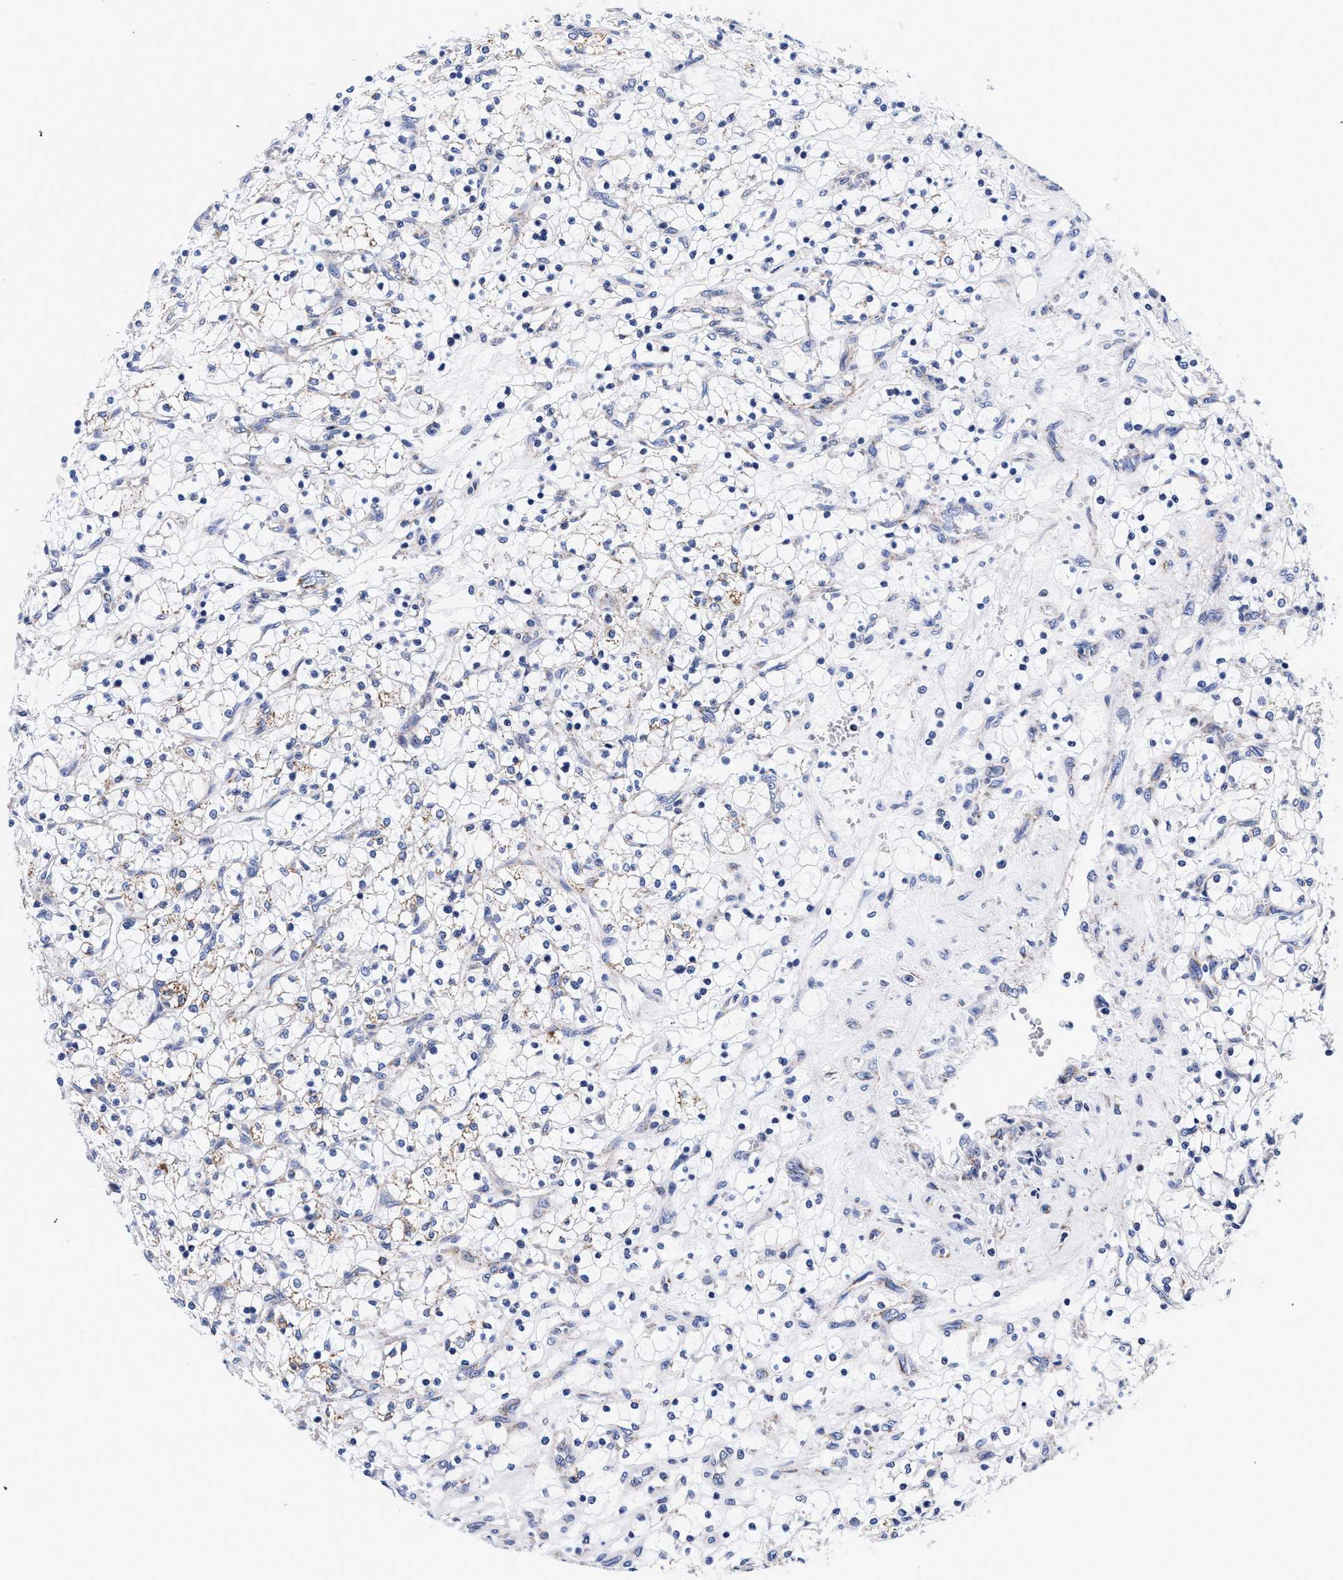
{"staining": {"intensity": "negative", "quantity": "none", "location": "none"}, "tissue": "renal cancer", "cell_type": "Tumor cells", "image_type": "cancer", "snomed": [{"axis": "morphology", "description": "Adenocarcinoma, NOS"}, {"axis": "topography", "description": "Kidney"}], "caption": "Immunohistochemistry (IHC) histopathology image of adenocarcinoma (renal) stained for a protein (brown), which displays no staining in tumor cells.", "gene": "RAB3B", "patient": {"sex": "female", "age": 69}}